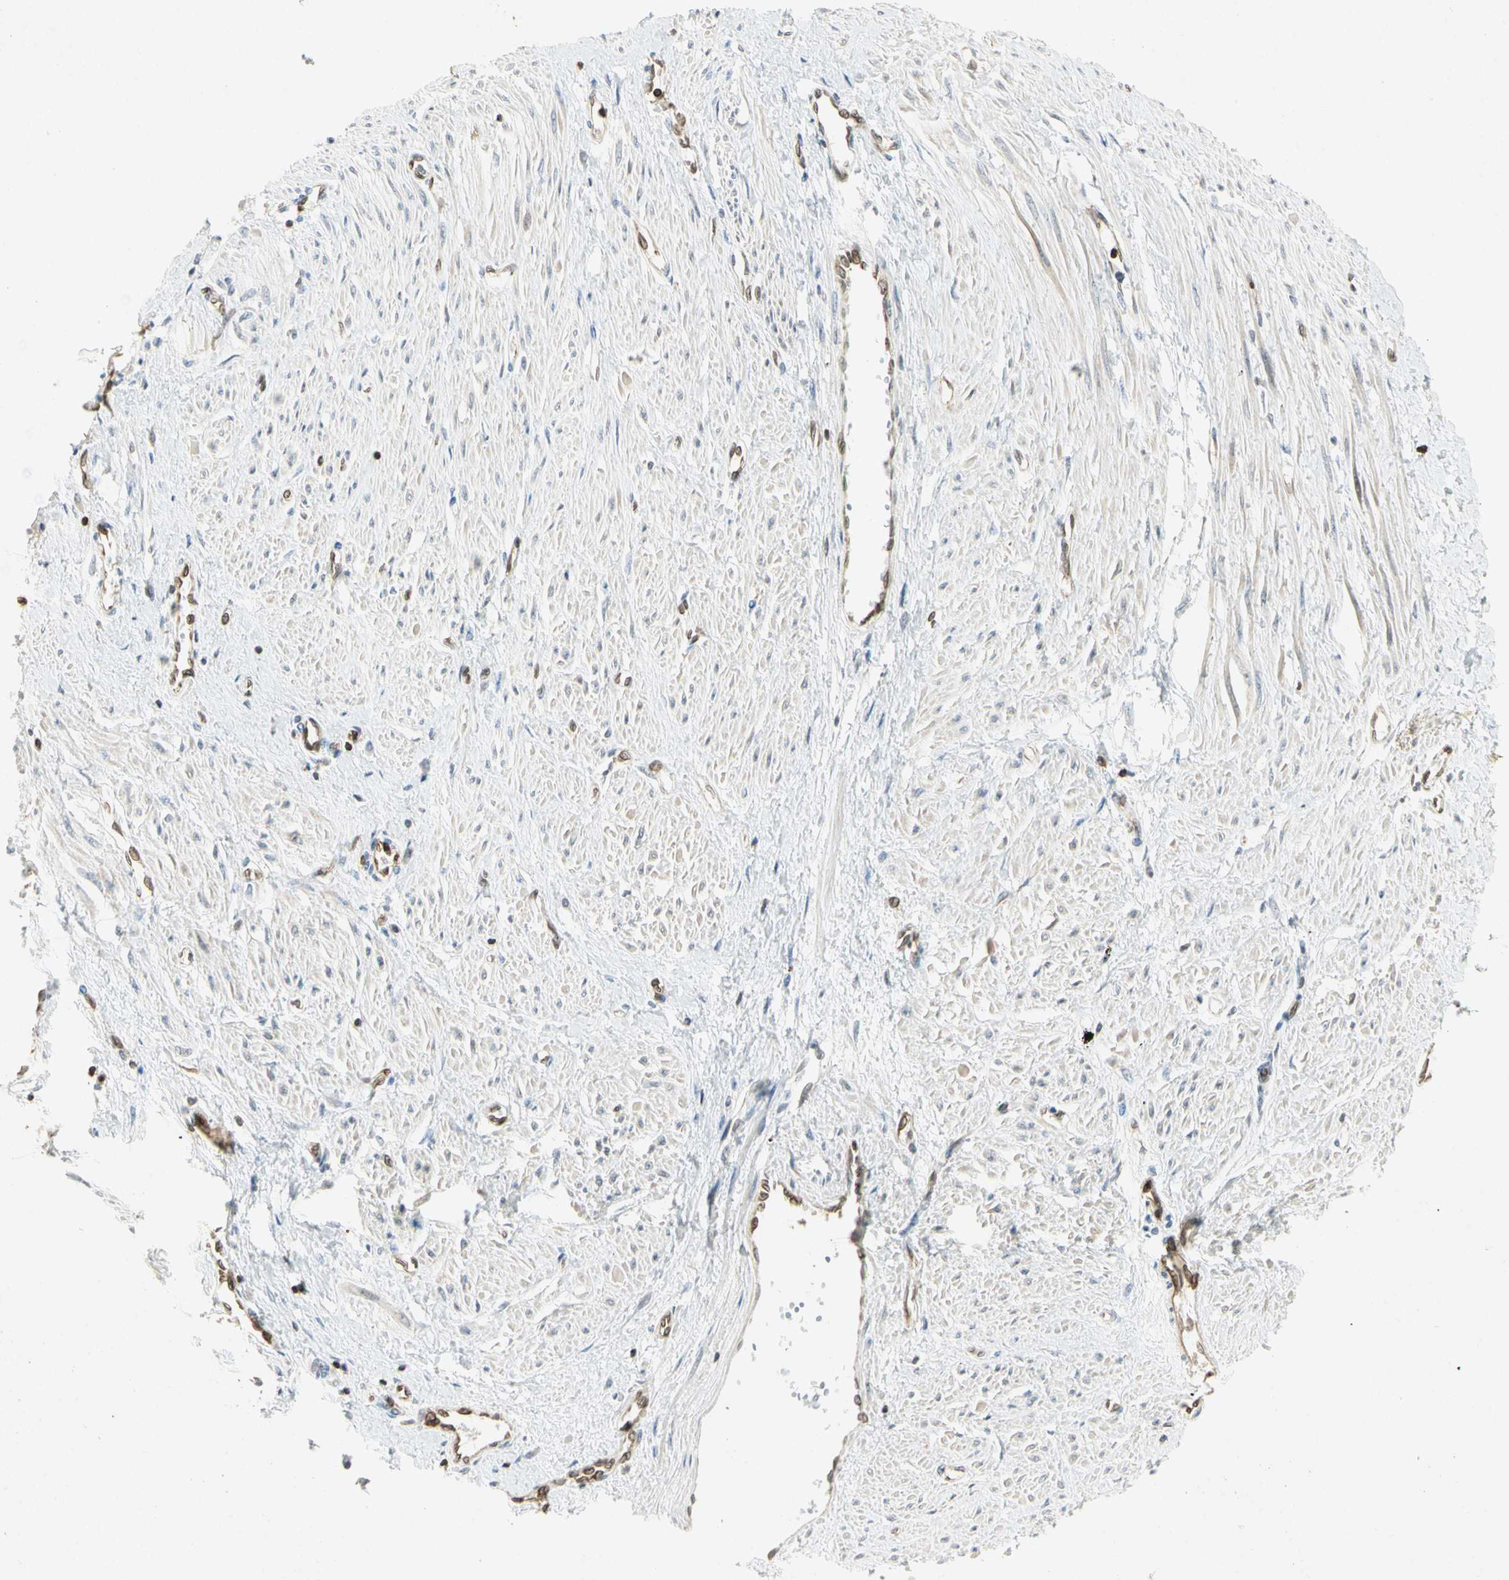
{"staining": {"intensity": "negative", "quantity": "none", "location": "none"}, "tissue": "smooth muscle", "cell_type": "Smooth muscle cells", "image_type": "normal", "snomed": [{"axis": "morphology", "description": "Normal tissue, NOS"}, {"axis": "topography", "description": "Smooth muscle"}, {"axis": "topography", "description": "Uterus"}], "caption": "IHC image of benign smooth muscle: smooth muscle stained with DAB demonstrates no significant protein positivity in smooth muscle cells.", "gene": "TAPBP", "patient": {"sex": "female", "age": 39}}